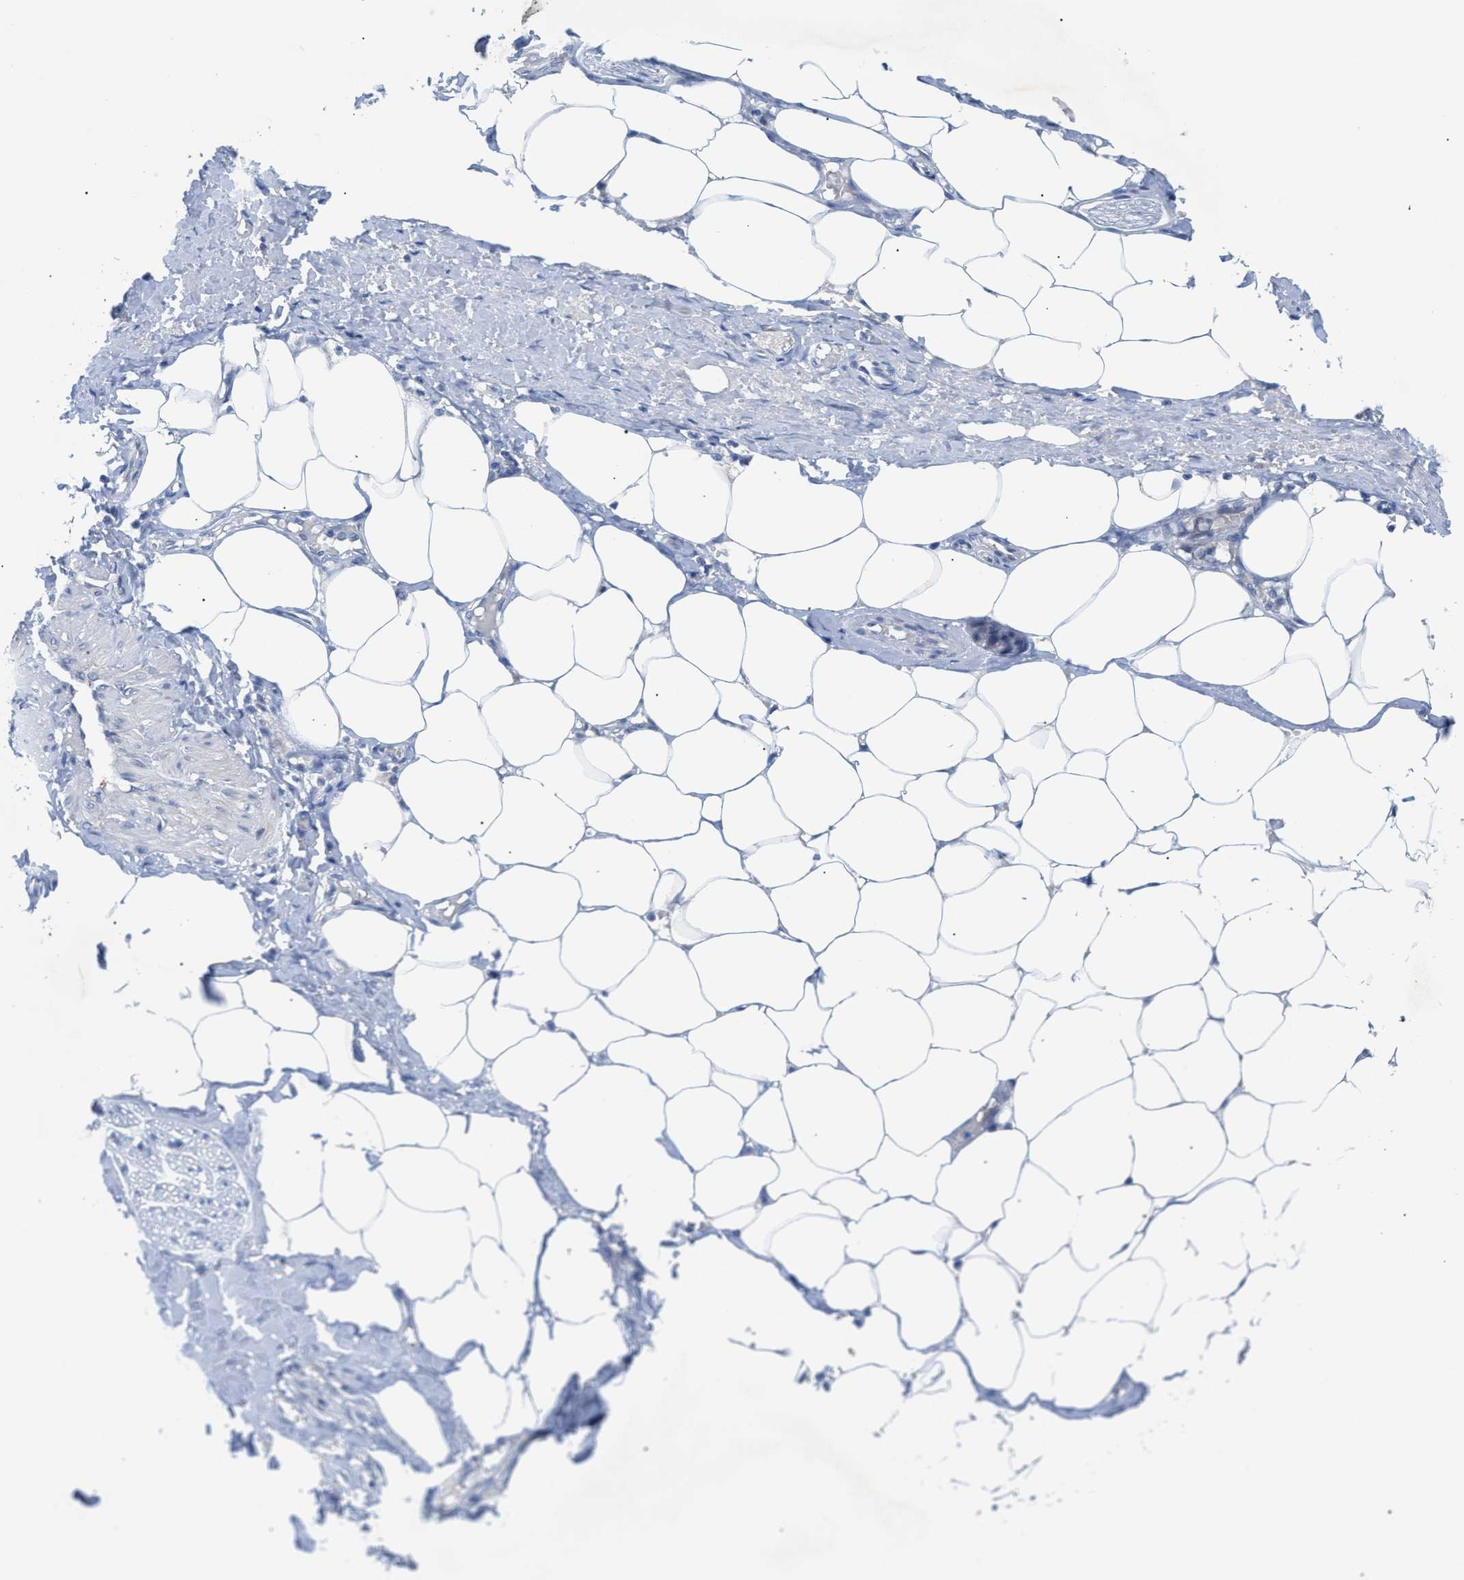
{"staining": {"intensity": "negative", "quantity": "none", "location": "none"}, "tissue": "adipose tissue", "cell_type": "Adipocytes", "image_type": "normal", "snomed": [{"axis": "morphology", "description": "Normal tissue, NOS"}, {"axis": "topography", "description": "Soft tissue"}, {"axis": "topography", "description": "Vascular tissue"}], "caption": "Immunohistochemistry of normal human adipose tissue reveals no positivity in adipocytes. The staining was performed using DAB (3,3'-diaminobenzidine) to visualize the protein expression in brown, while the nuclei were stained in blue with hematoxylin (Magnification: 20x).", "gene": "OR9K2", "patient": {"sex": "female", "age": 35}}